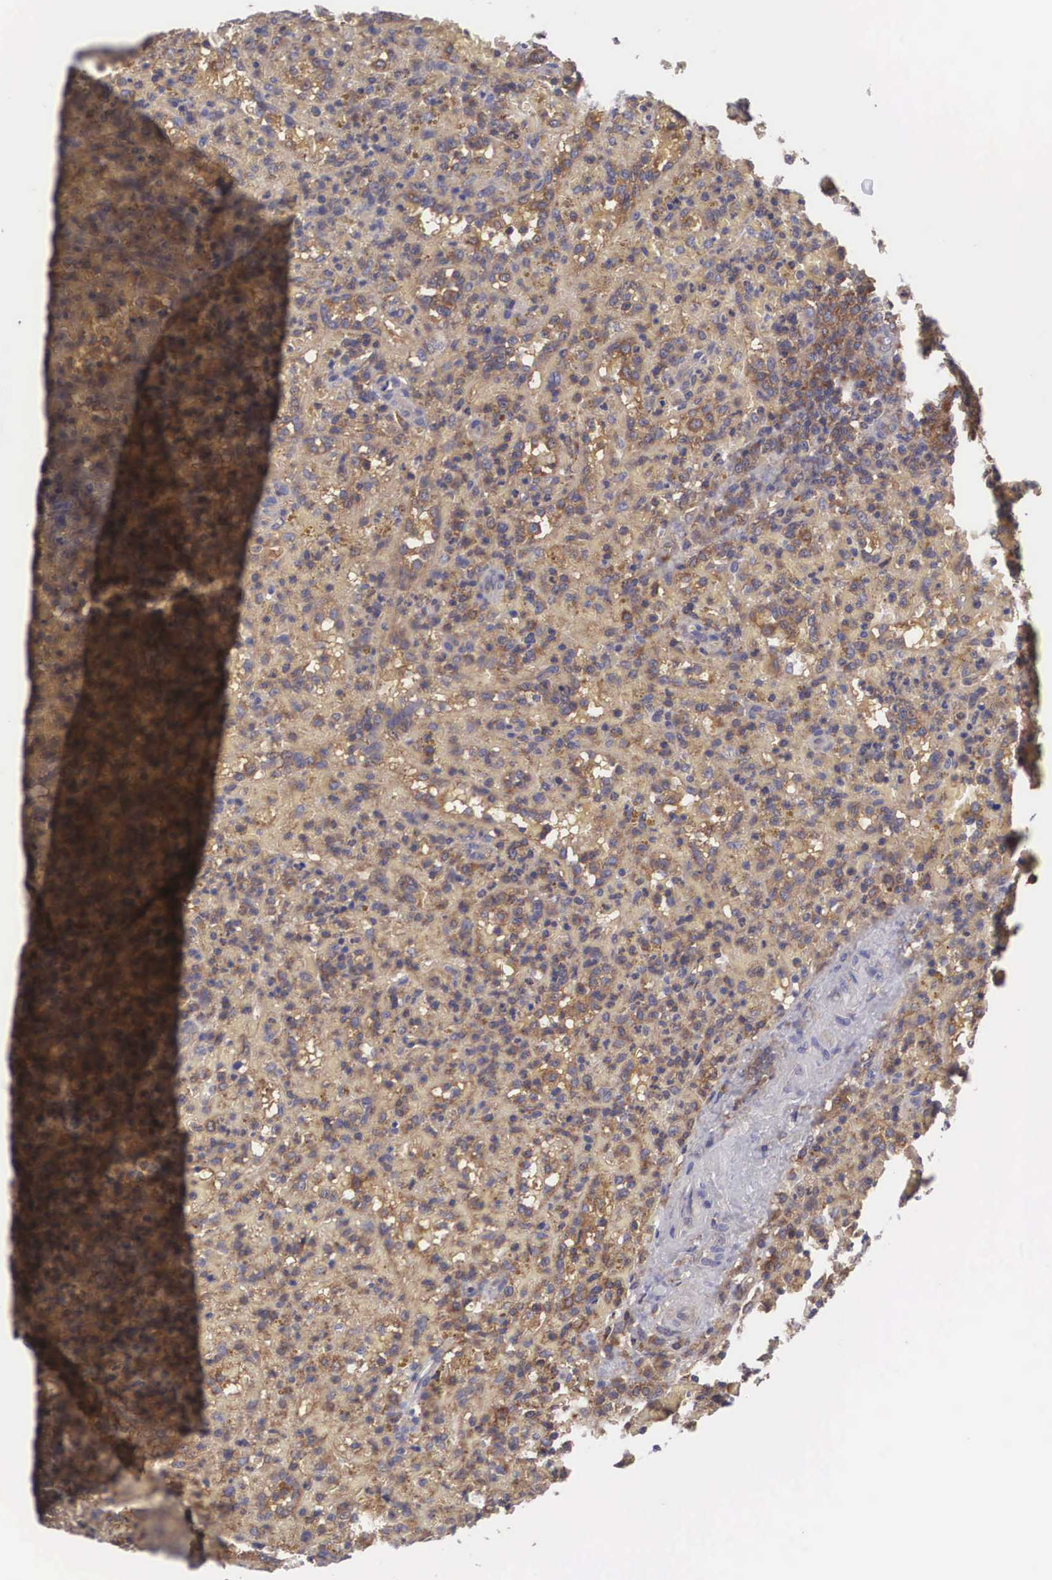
{"staining": {"intensity": "weak", "quantity": ">75%", "location": "cytoplasmic/membranous"}, "tissue": "lymphoma", "cell_type": "Tumor cells", "image_type": "cancer", "snomed": [{"axis": "morphology", "description": "Malignant lymphoma, non-Hodgkin's type, High grade"}, {"axis": "topography", "description": "Spleen"}, {"axis": "topography", "description": "Lymph node"}], "caption": "An immunohistochemistry (IHC) histopathology image of neoplastic tissue is shown. Protein staining in brown highlights weak cytoplasmic/membranous positivity in lymphoma within tumor cells. Immunohistochemistry (ihc) stains the protein in brown and the nuclei are stained blue.", "gene": "GRIPAP1", "patient": {"sex": "female", "age": 70}}